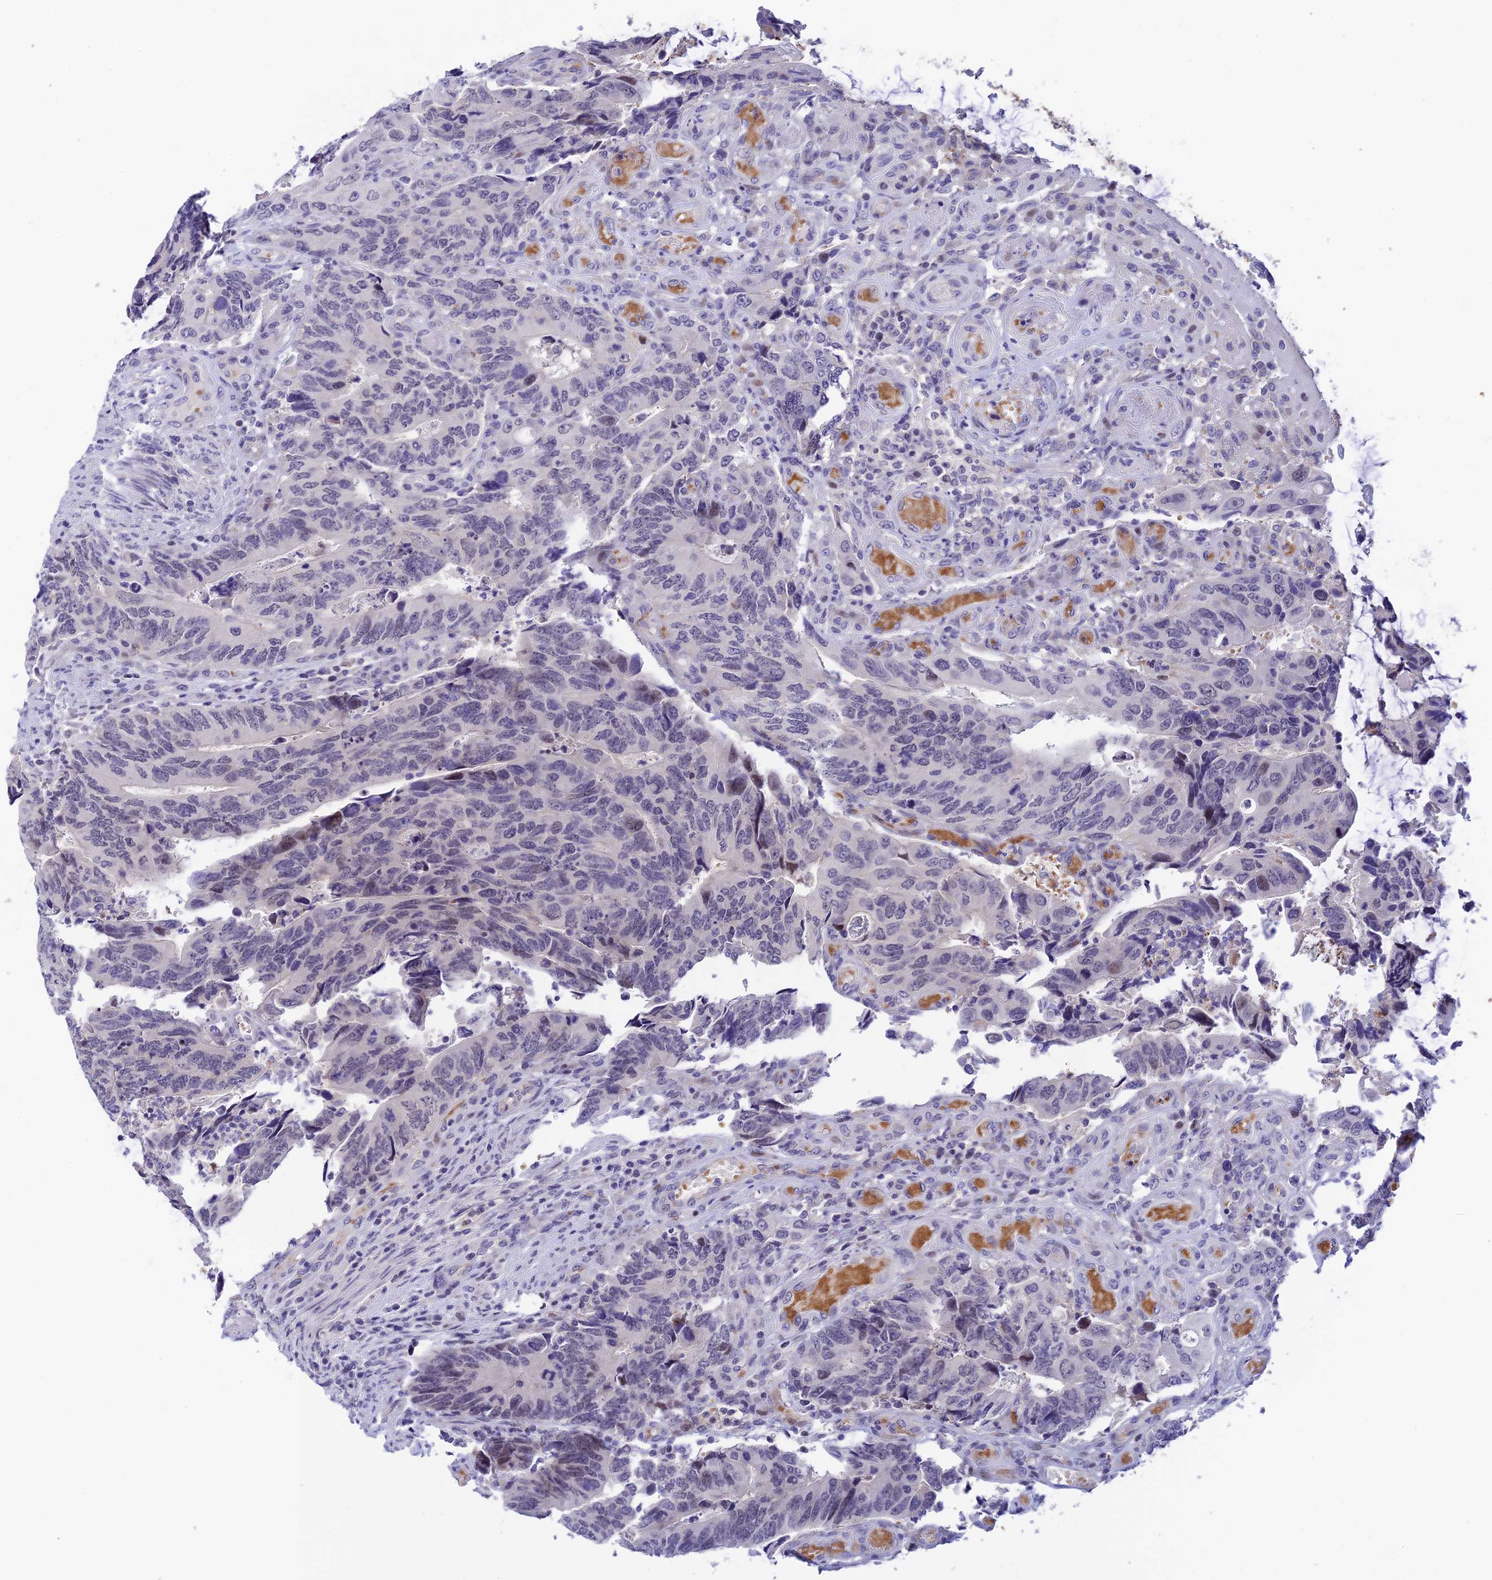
{"staining": {"intensity": "negative", "quantity": "none", "location": "none"}, "tissue": "colorectal cancer", "cell_type": "Tumor cells", "image_type": "cancer", "snomed": [{"axis": "morphology", "description": "Adenocarcinoma, NOS"}, {"axis": "topography", "description": "Colon"}], "caption": "This image is of colorectal adenocarcinoma stained with immunohistochemistry (IHC) to label a protein in brown with the nuclei are counter-stained blue. There is no expression in tumor cells. The staining was performed using DAB to visualize the protein expression in brown, while the nuclei were stained in blue with hematoxylin (Magnification: 20x).", "gene": "RASGEF1B", "patient": {"sex": "male", "age": 87}}